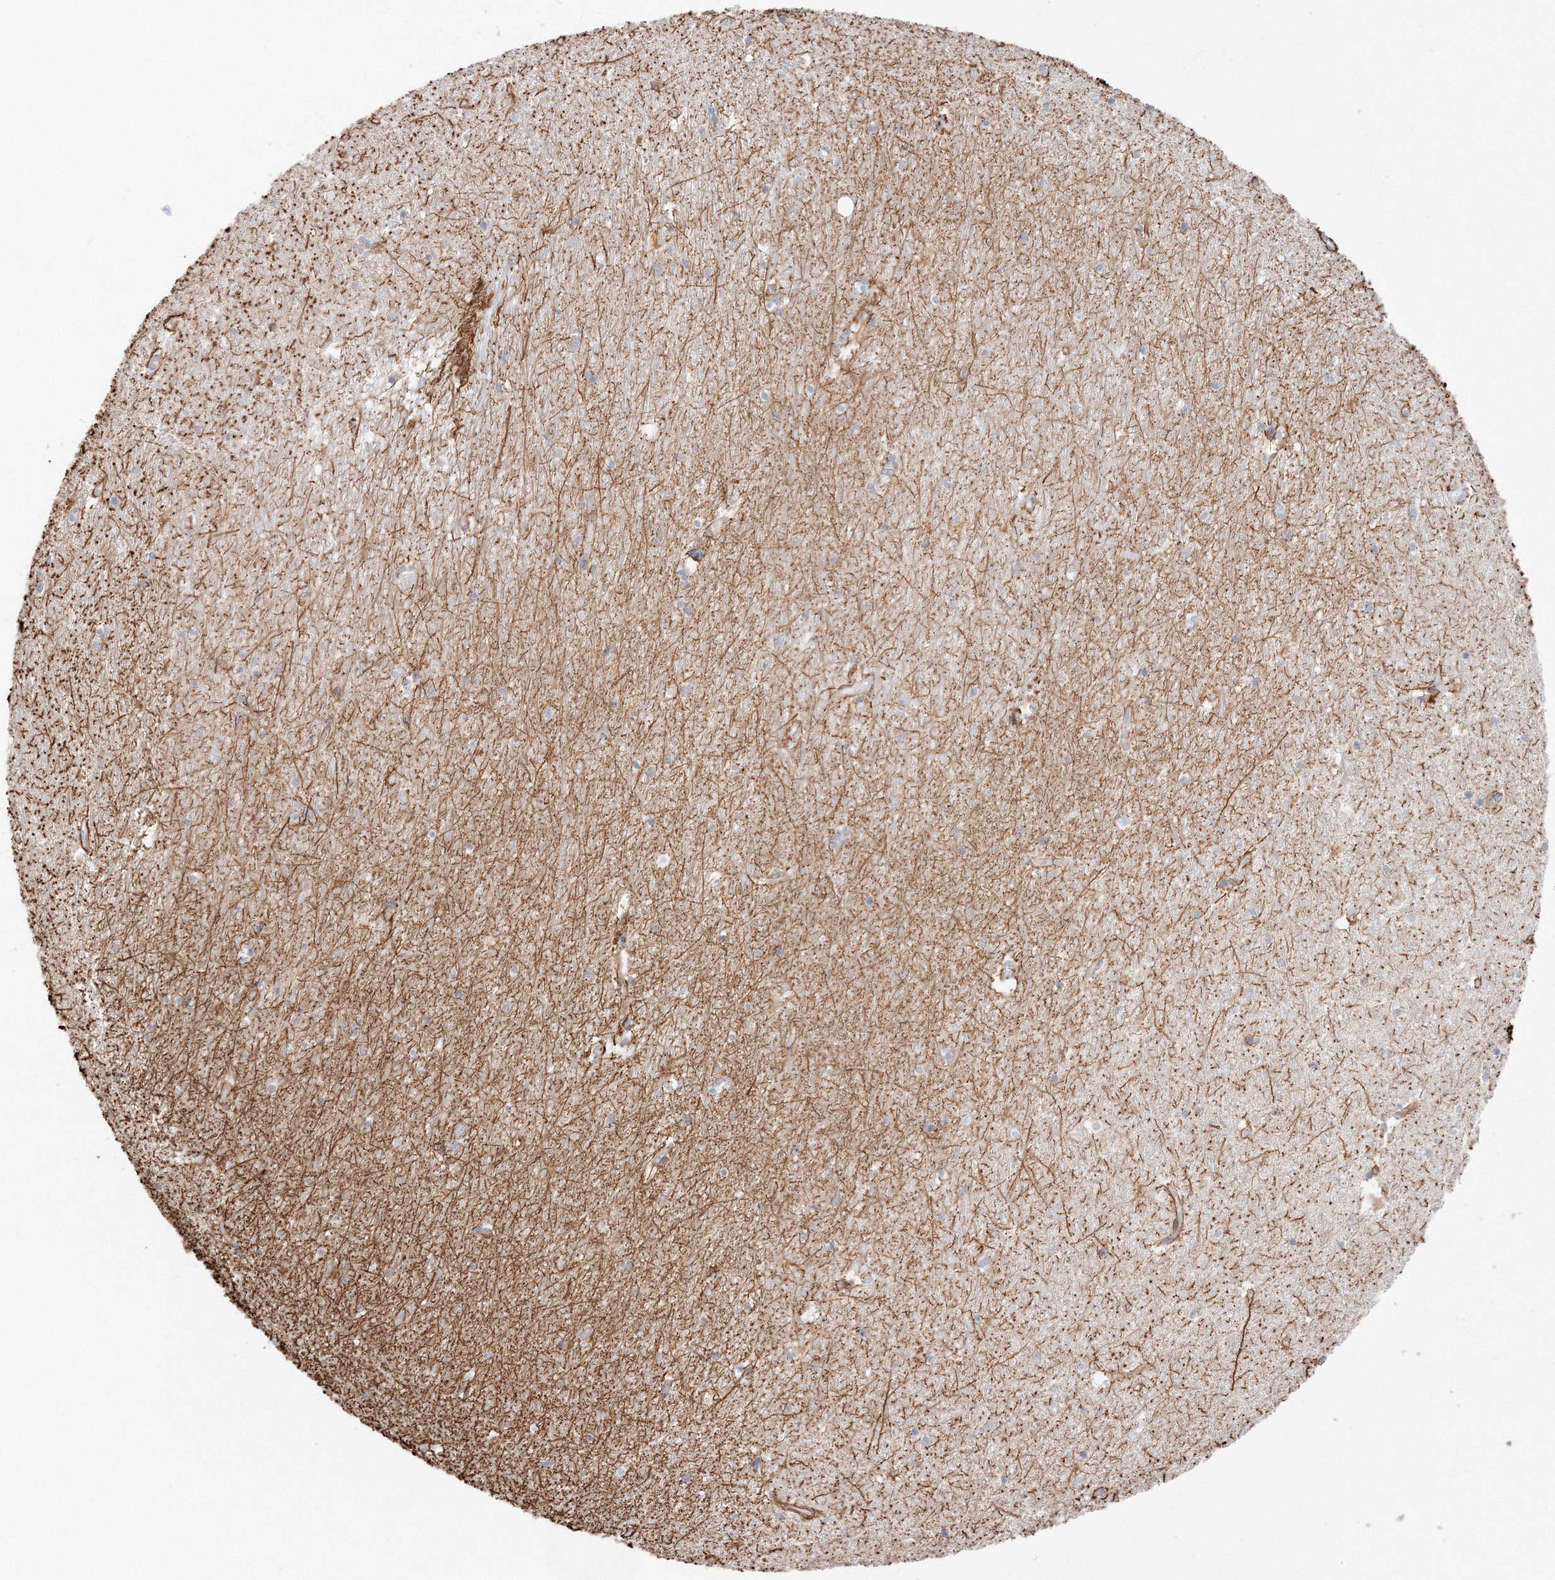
{"staining": {"intensity": "moderate", "quantity": "25%-75%", "location": "none"}, "tissue": "hippocampus", "cell_type": "Glial cells", "image_type": "normal", "snomed": [{"axis": "morphology", "description": "Normal tissue, NOS"}, {"axis": "topography", "description": "Hippocampus"}], "caption": "Approximately 25%-75% of glial cells in normal hippocampus reveal moderate None protein staining as visualized by brown immunohistochemical staining.", "gene": "ETAA1", "patient": {"sex": "female", "age": 64}}